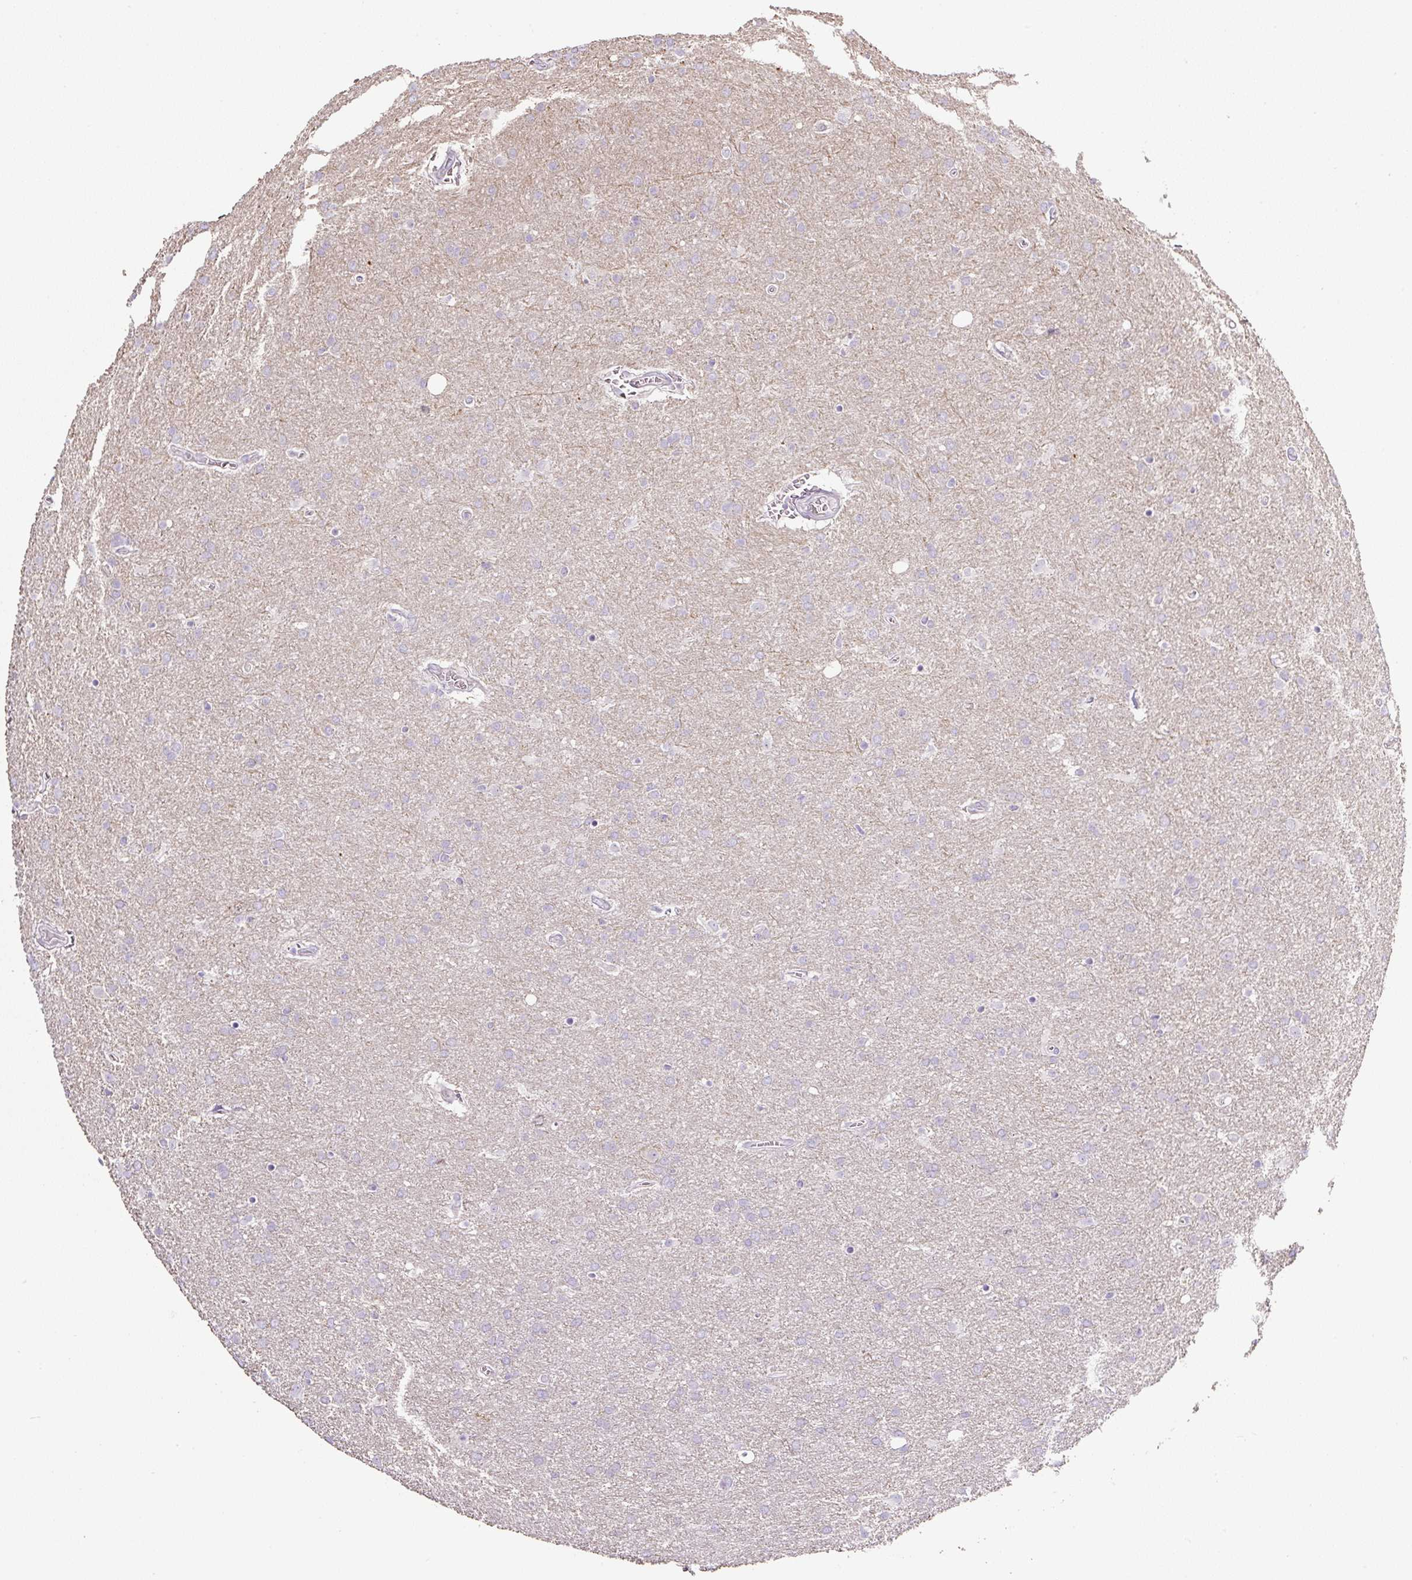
{"staining": {"intensity": "negative", "quantity": "none", "location": "none"}, "tissue": "glioma", "cell_type": "Tumor cells", "image_type": "cancer", "snomed": [{"axis": "morphology", "description": "Glioma, malignant, Low grade"}, {"axis": "topography", "description": "Brain"}], "caption": "Tumor cells show no significant staining in malignant low-grade glioma.", "gene": "HPS4", "patient": {"sex": "female", "age": 32}}